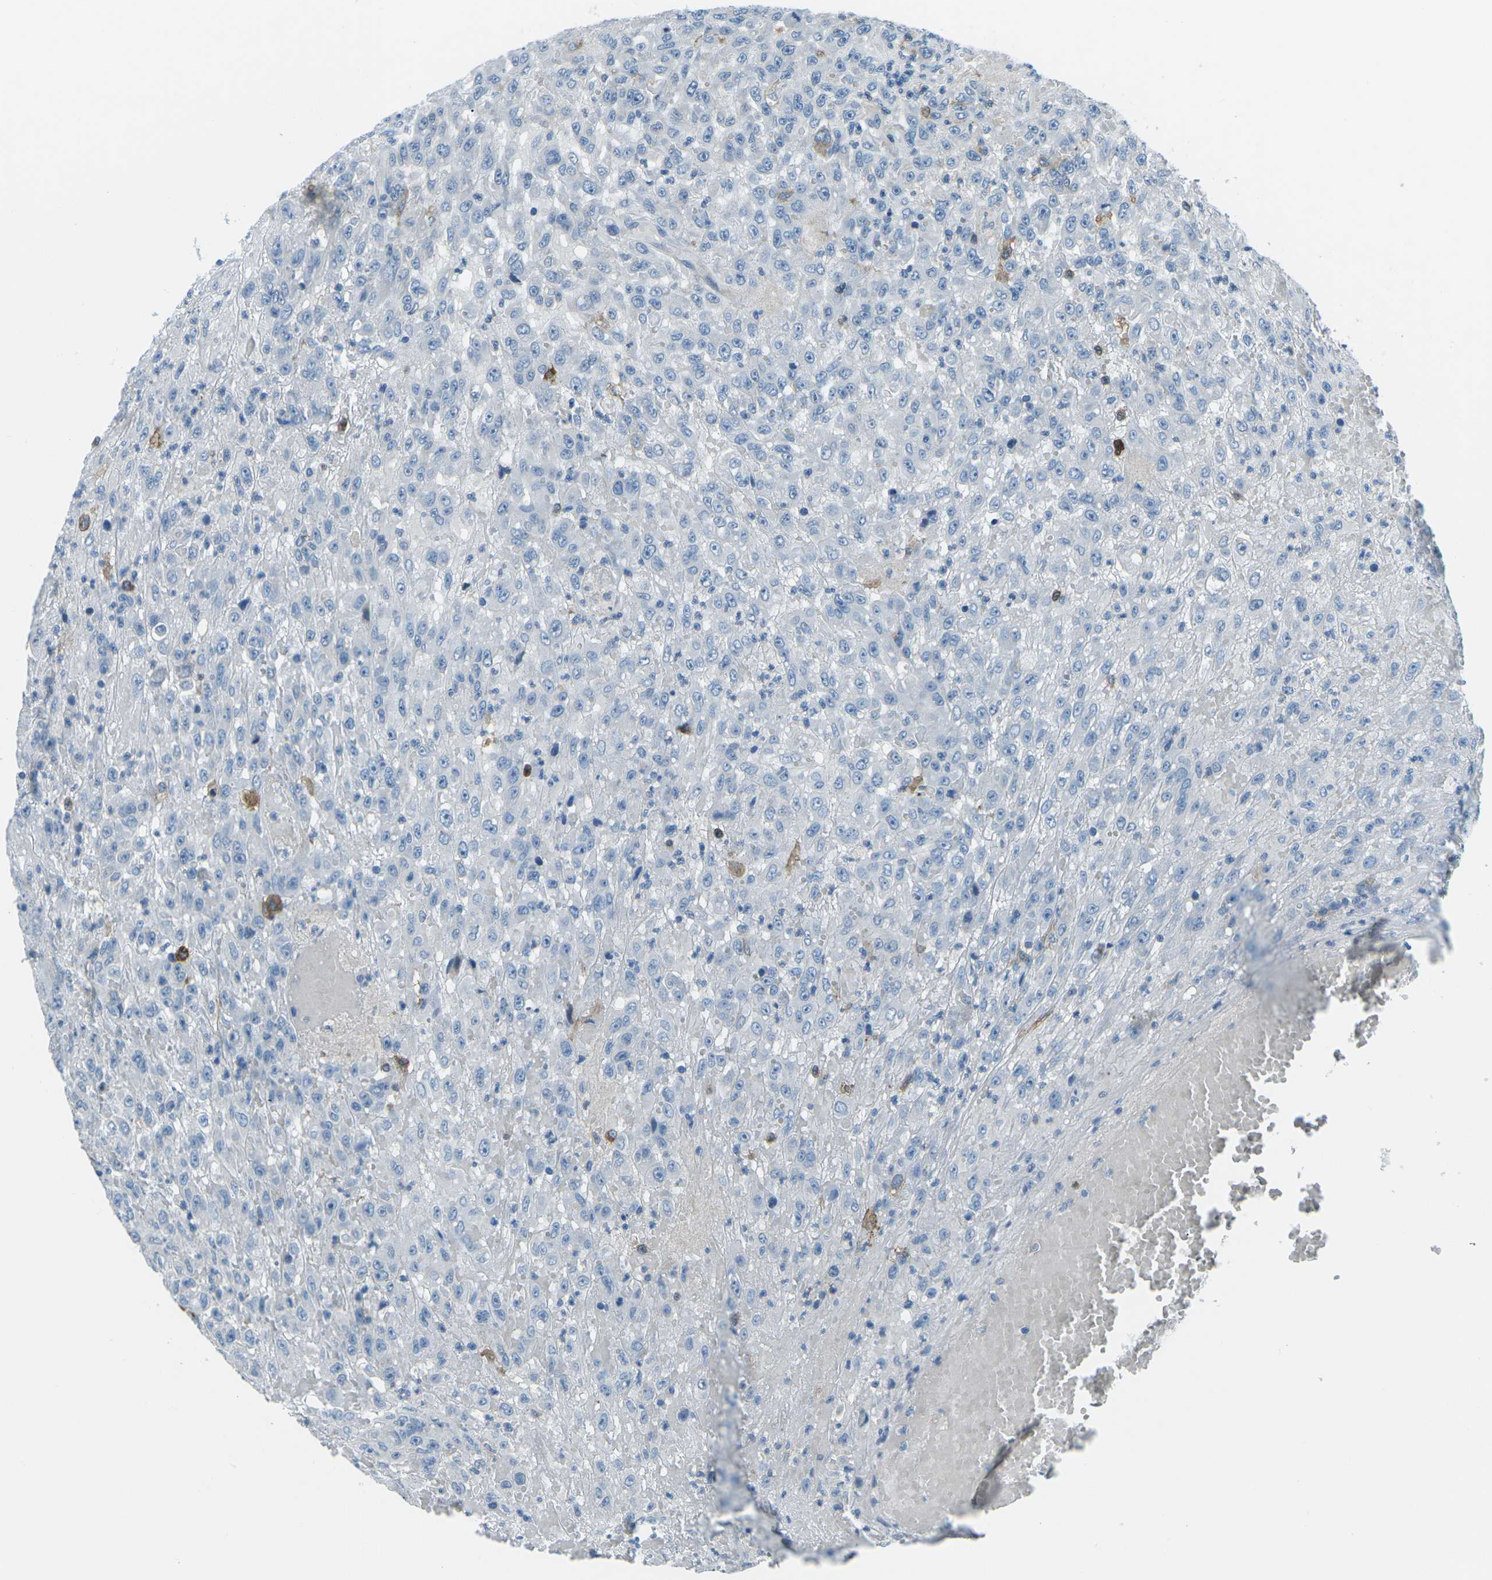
{"staining": {"intensity": "negative", "quantity": "none", "location": "none"}, "tissue": "urothelial cancer", "cell_type": "Tumor cells", "image_type": "cancer", "snomed": [{"axis": "morphology", "description": "Urothelial carcinoma, High grade"}, {"axis": "topography", "description": "Urinary bladder"}], "caption": "Histopathology image shows no protein positivity in tumor cells of urothelial carcinoma (high-grade) tissue. Brightfield microscopy of IHC stained with DAB (3,3'-diaminobenzidine) (brown) and hematoxylin (blue), captured at high magnification.", "gene": "CD1D", "patient": {"sex": "male", "age": 46}}